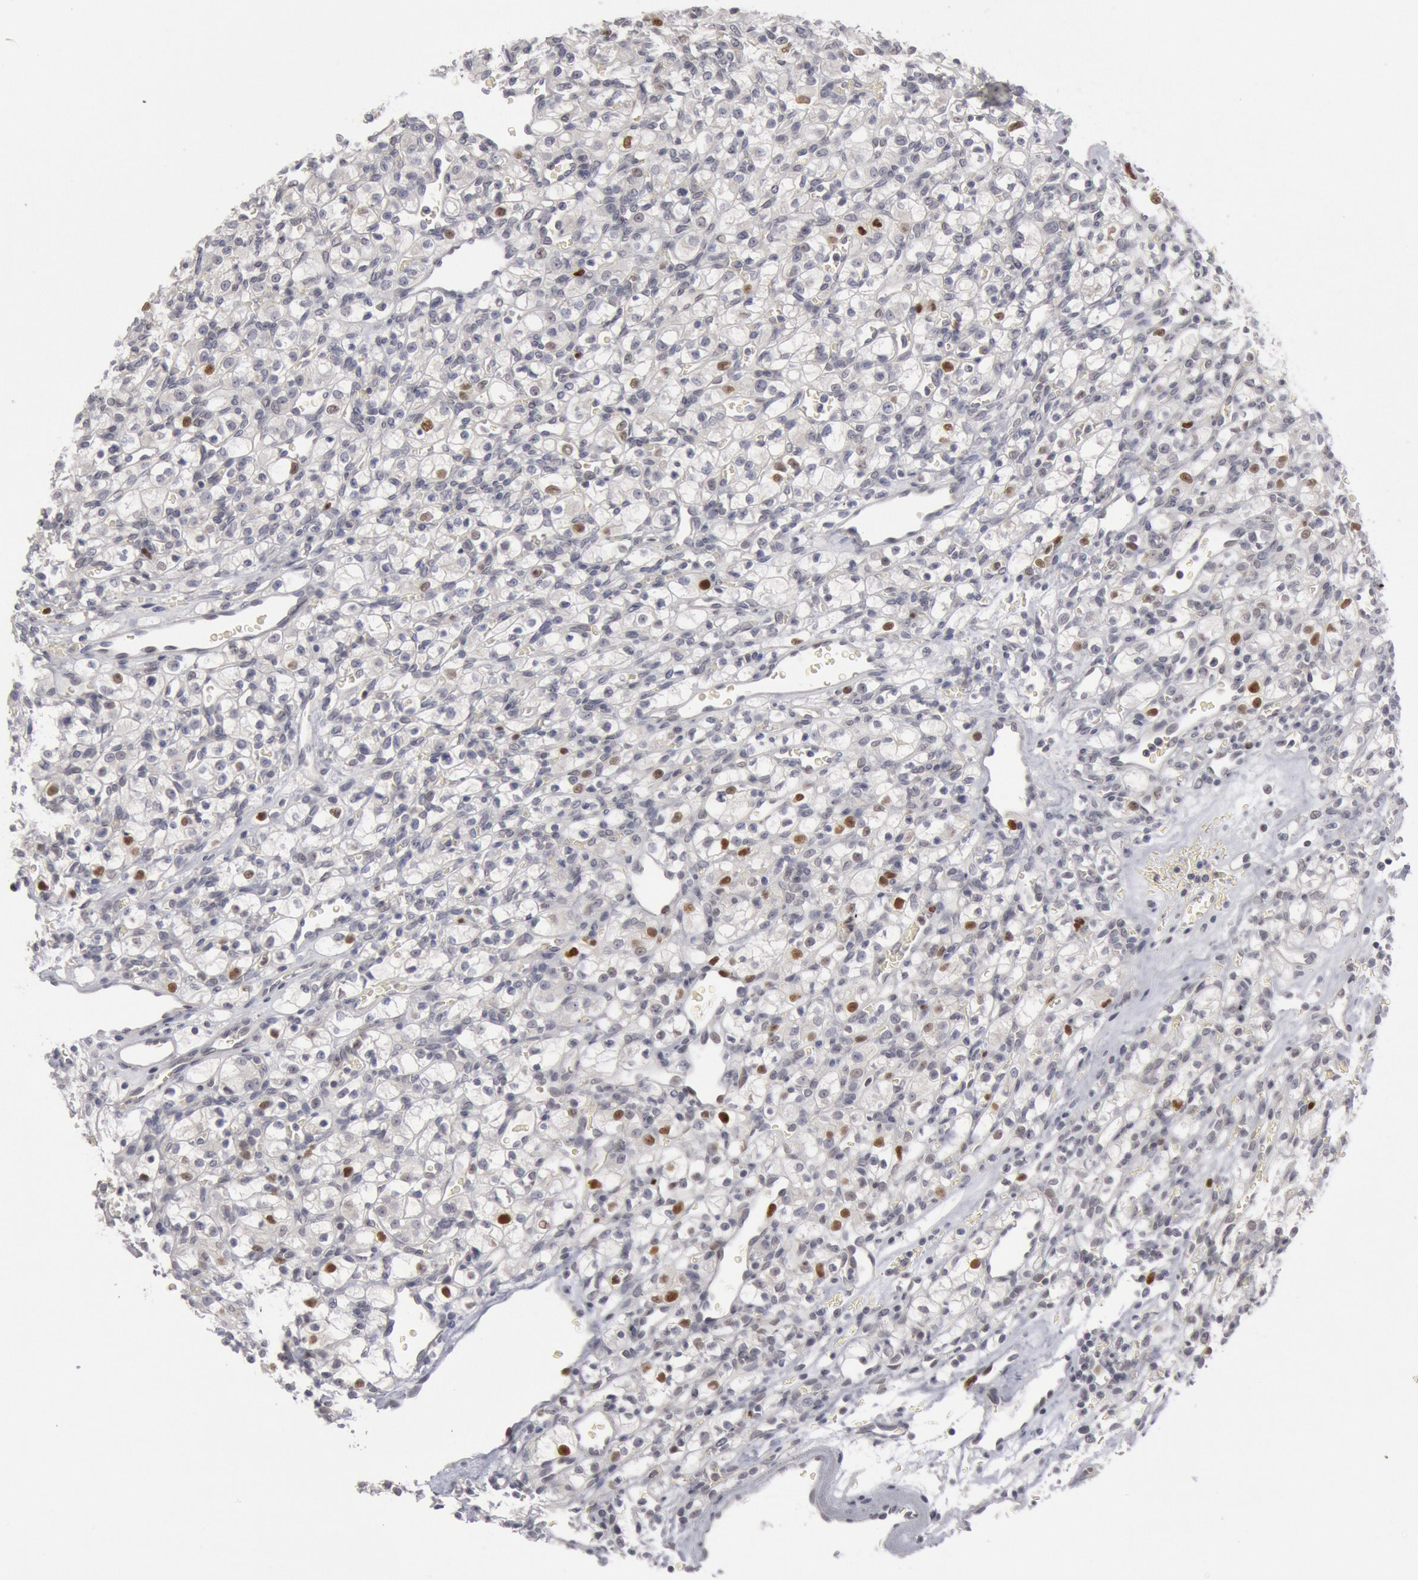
{"staining": {"intensity": "weak", "quantity": "<25%", "location": "nuclear"}, "tissue": "renal cancer", "cell_type": "Tumor cells", "image_type": "cancer", "snomed": [{"axis": "morphology", "description": "Adenocarcinoma, NOS"}, {"axis": "topography", "description": "Kidney"}], "caption": "Human renal cancer stained for a protein using immunohistochemistry (IHC) displays no expression in tumor cells.", "gene": "WDHD1", "patient": {"sex": "female", "age": 62}}